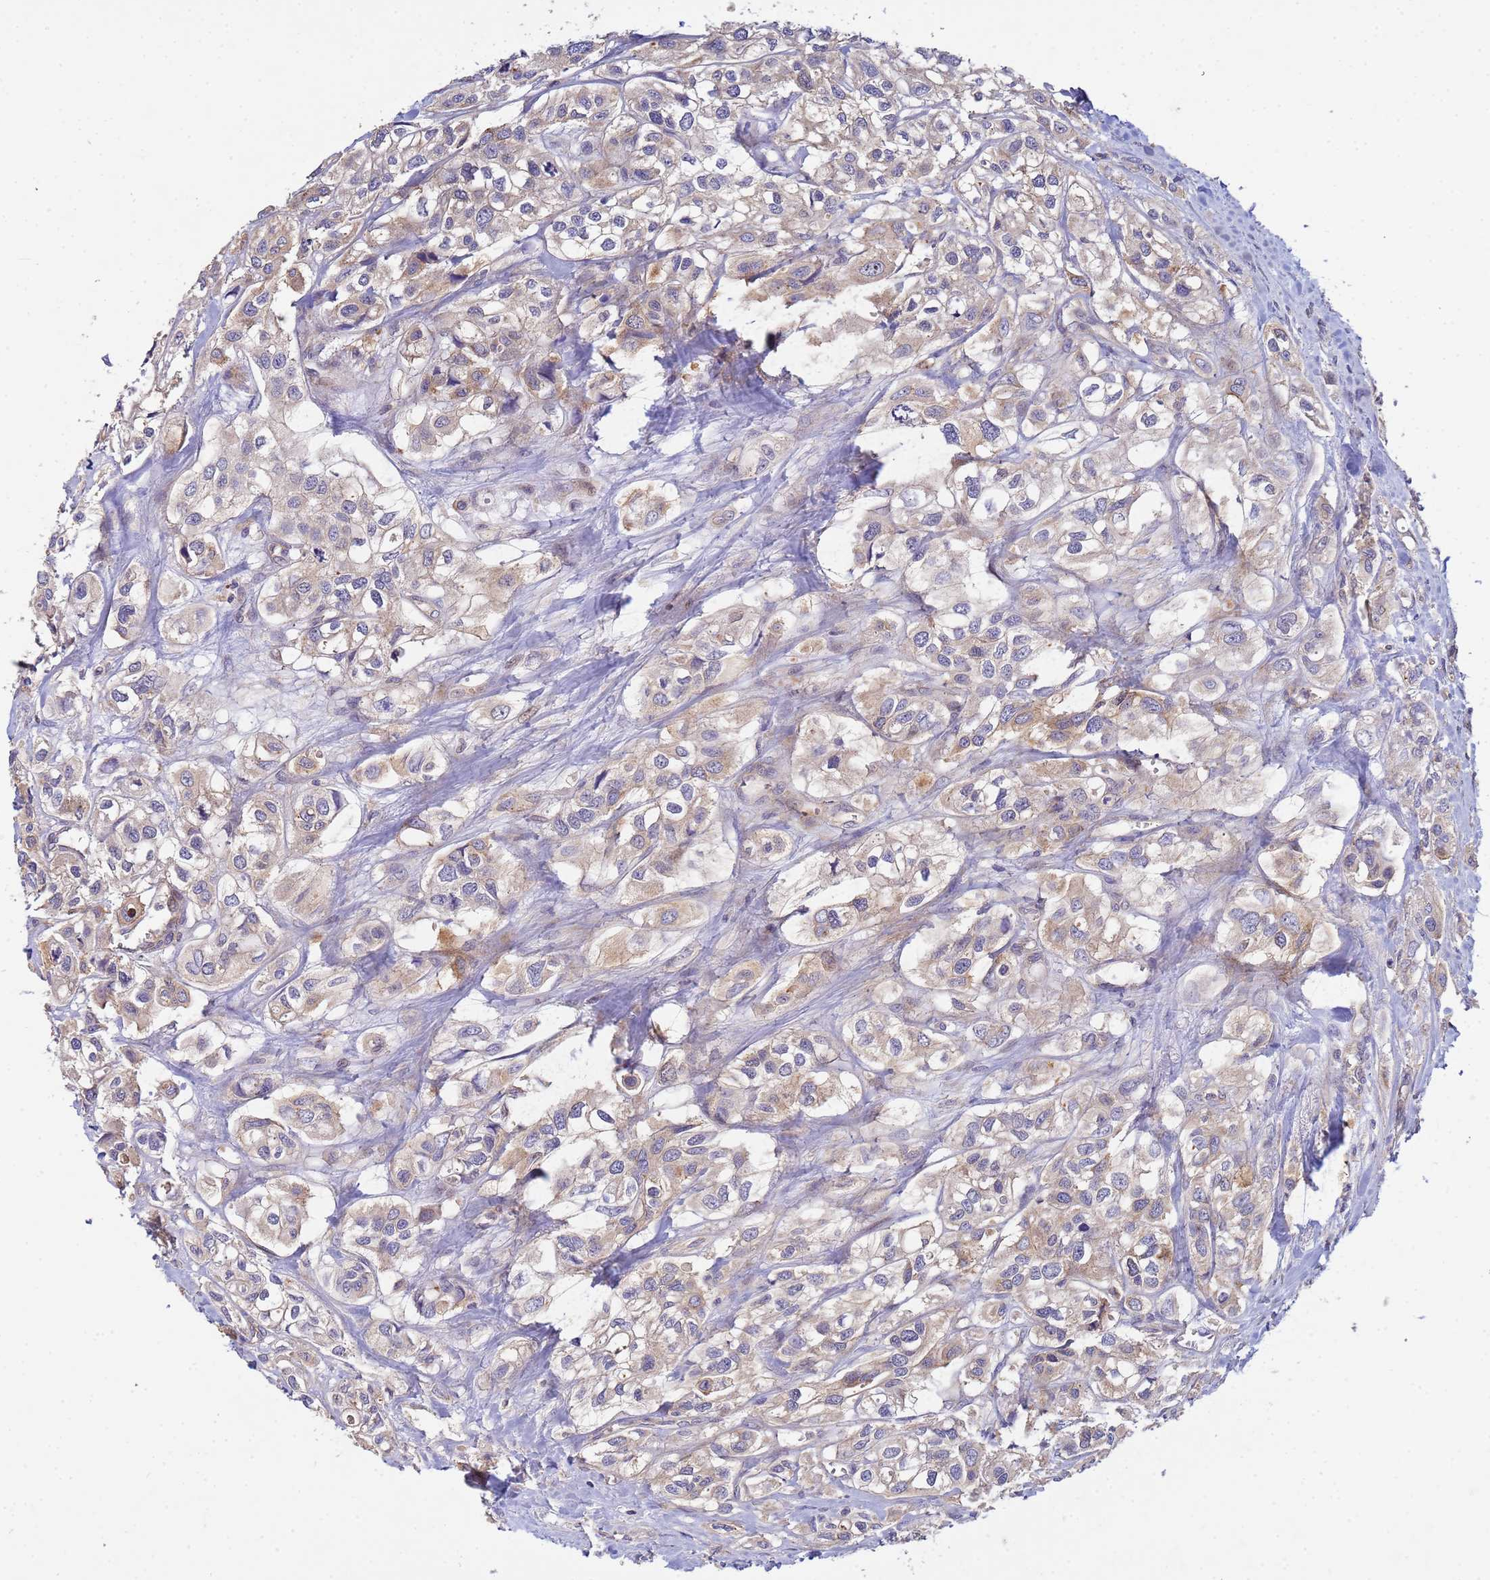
{"staining": {"intensity": "weak", "quantity": ">75%", "location": "cytoplasmic/membranous"}, "tissue": "urothelial cancer", "cell_type": "Tumor cells", "image_type": "cancer", "snomed": [{"axis": "morphology", "description": "Urothelial carcinoma, High grade"}, {"axis": "topography", "description": "Urinary bladder"}], "caption": "DAB (3,3'-diaminobenzidine) immunohistochemical staining of urothelial cancer demonstrates weak cytoplasmic/membranous protein positivity in about >75% of tumor cells.", "gene": "CDC34", "patient": {"sex": "male", "age": 67}}